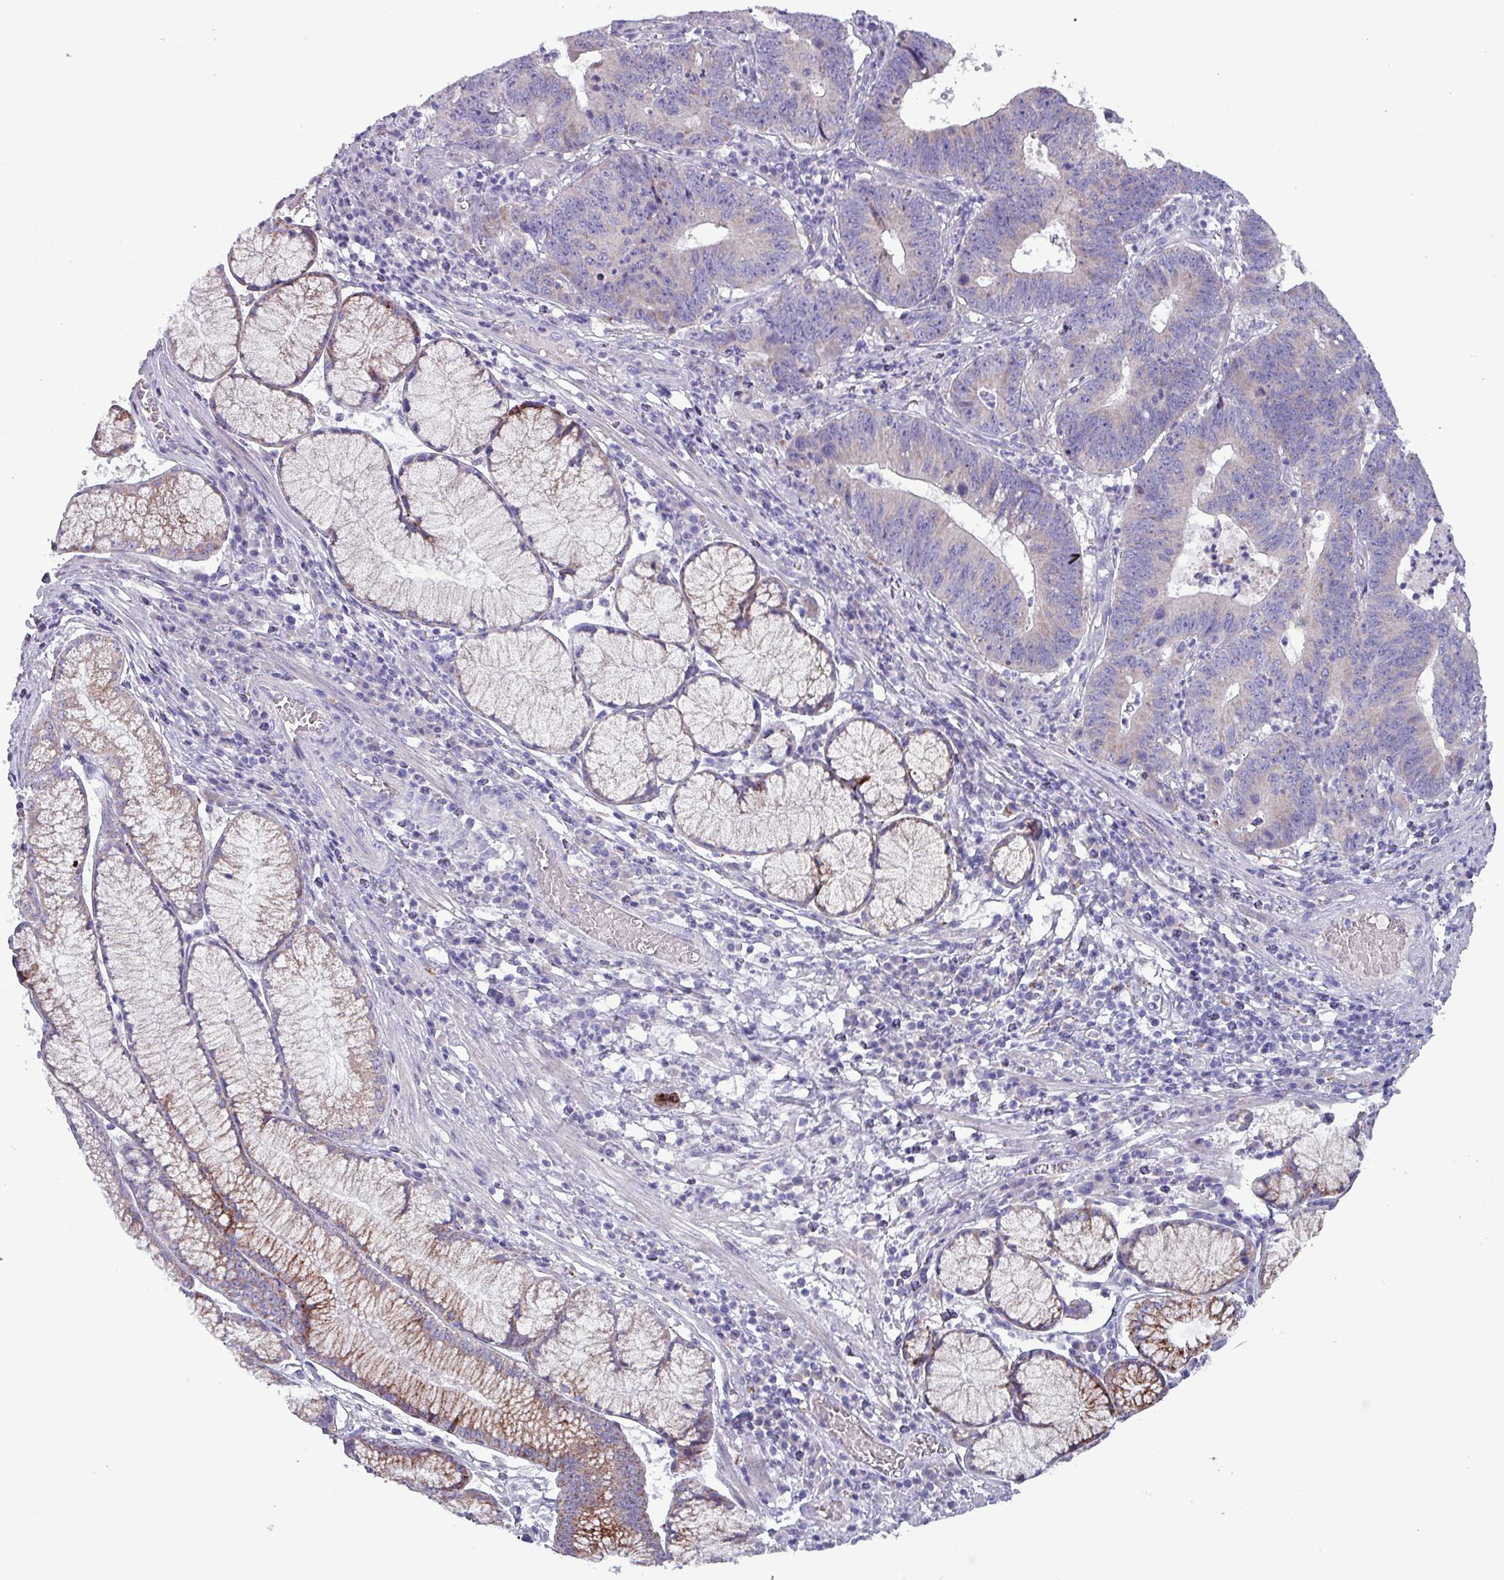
{"staining": {"intensity": "negative", "quantity": "none", "location": "none"}, "tissue": "stomach cancer", "cell_type": "Tumor cells", "image_type": "cancer", "snomed": [{"axis": "morphology", "description": "Adenocarcinoma, NOS"}, {"axis": "topography", "description": "Stomach"}], "caption": "There is no significant positivity in tumor cells of adenocarcinoma (stomach).", "gene": "HSD3B7", "patient": {"sex": "male", "age": 59}}